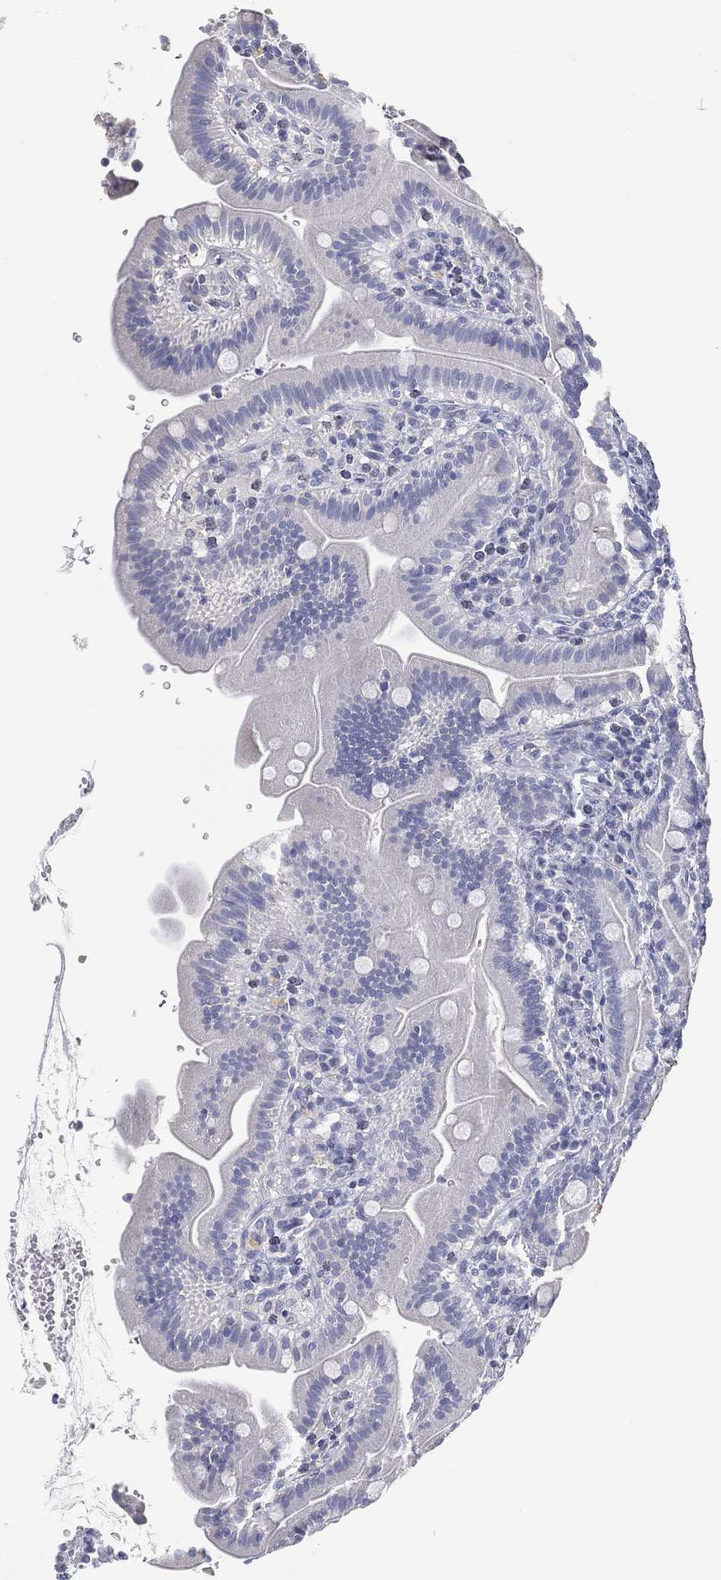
{"staining": {"intensity": "negative", "quantity": "none", "location": "none"}, "tissue": "small intestine", "cell_type": "Glandular cells", "image_type": "normal", "snomed": [{"axis": "morphology", "description": "Normal tissue, NOS"}, {"axis": "topography", "description": "Small intestine"}], "caption": "DAB immunohistochemical staining of benign small intestine demonstrates no significant staining in glandular cells. (Stains: DAB IHC with hematoxylin counter stain, Microscopy: brightfield microscopy at high magnification).", "gene": "FMO1", "patient": {"sex": "male", "age": 26}}